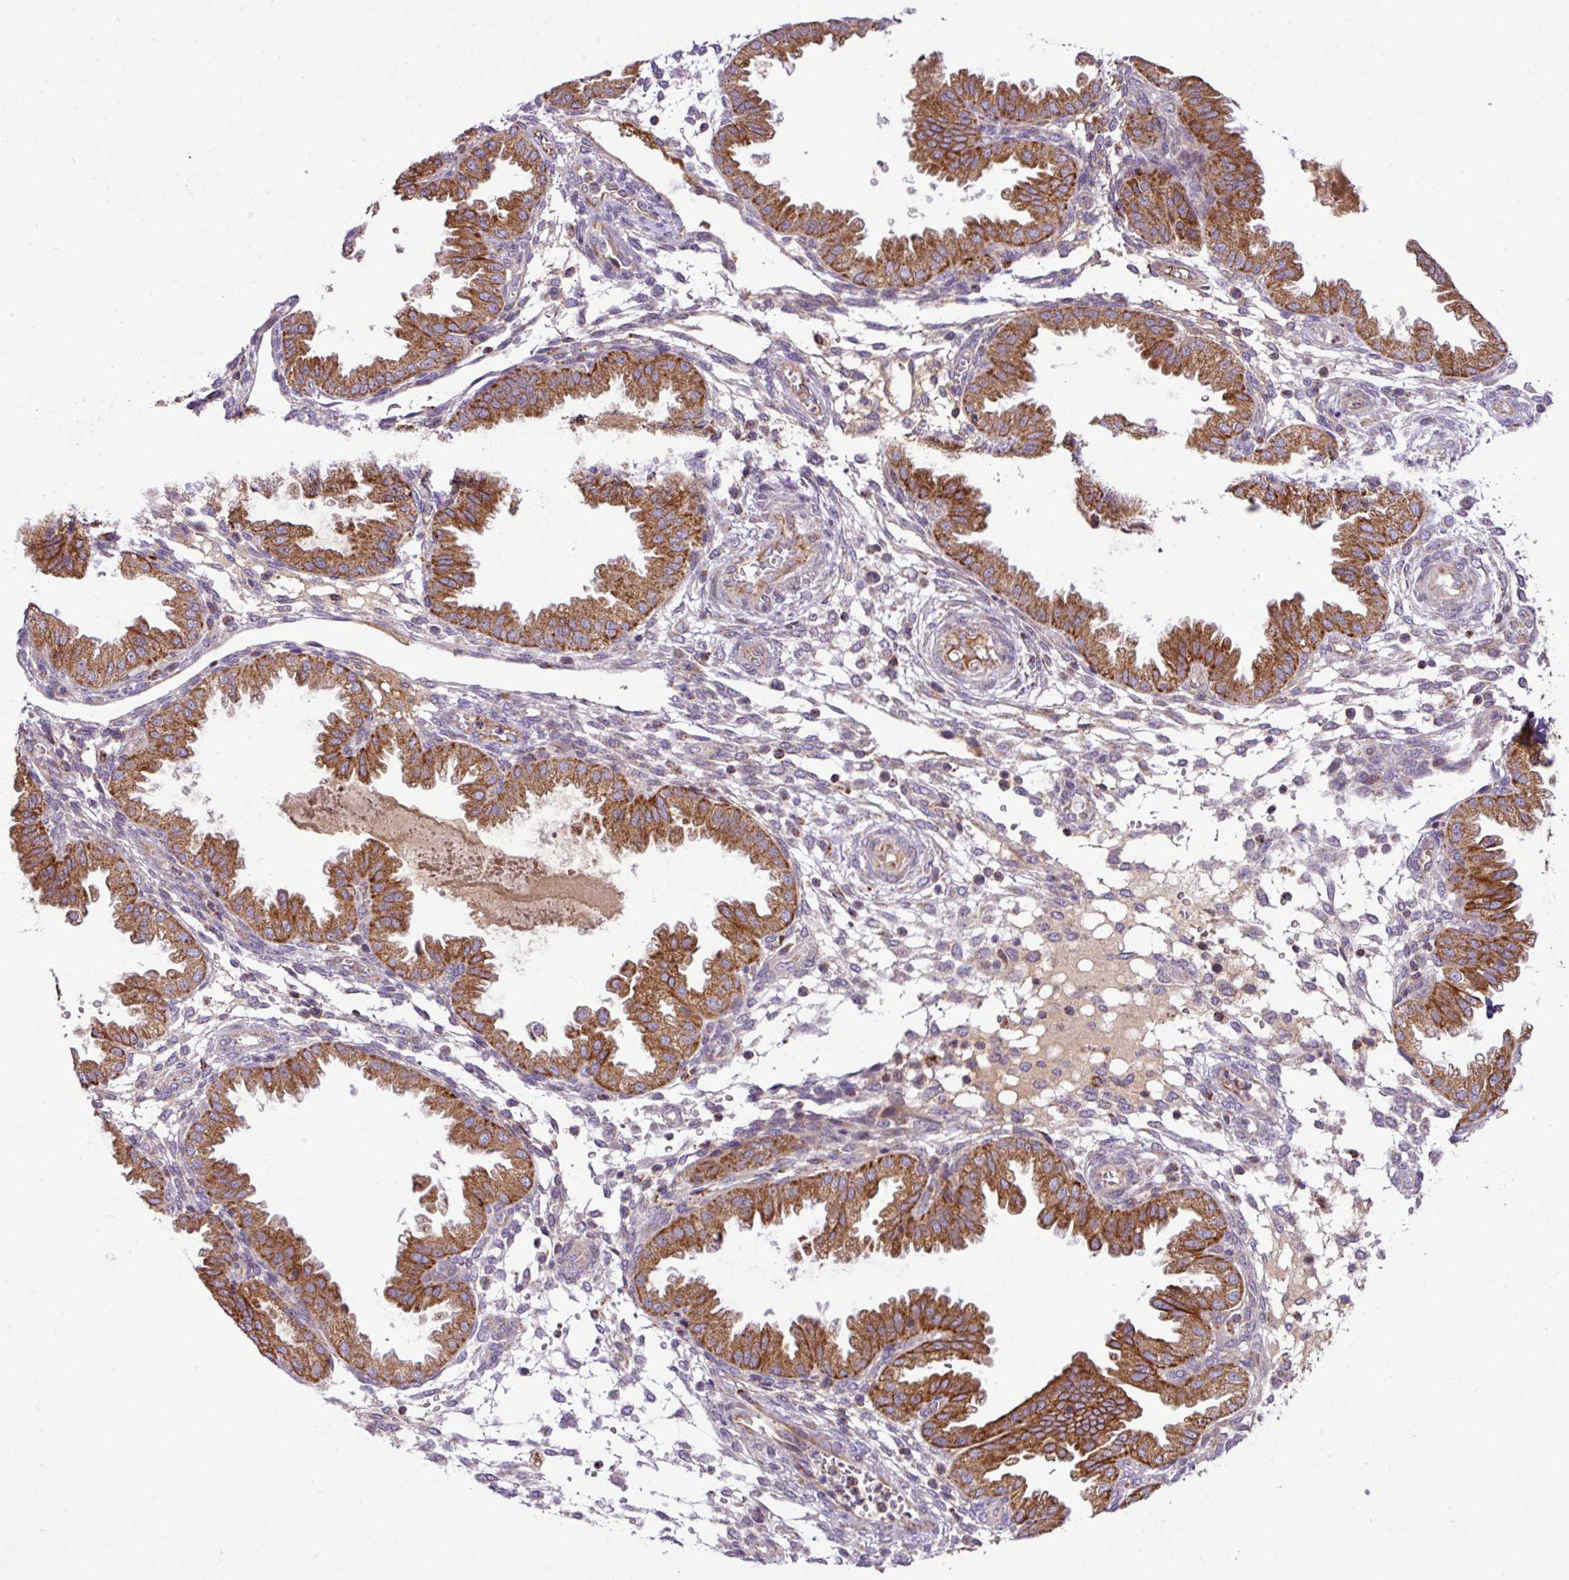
{"staining": {"intensity": "moderate", "quantity": "<25%", "location": "cytoplasmic/membranous"}, "tissue": "endometrium", "cell_type": "Cells in endometrial stroma", "image_type": "normal", "snomed": [{"axis": "morphology", "description": "Normal tissue, NOS"}, {"axis": "topography", "description": "Endometrium"}], "caption": "Immunohistochemistry (DAB) staining of normal endometrium exhibits moderate cytoplasmic/membranous protein expression in approximately <25% of cells in endometrial stroma.", "gene": "ZNF569", "patient": {"sex": "female", "age": 33}}